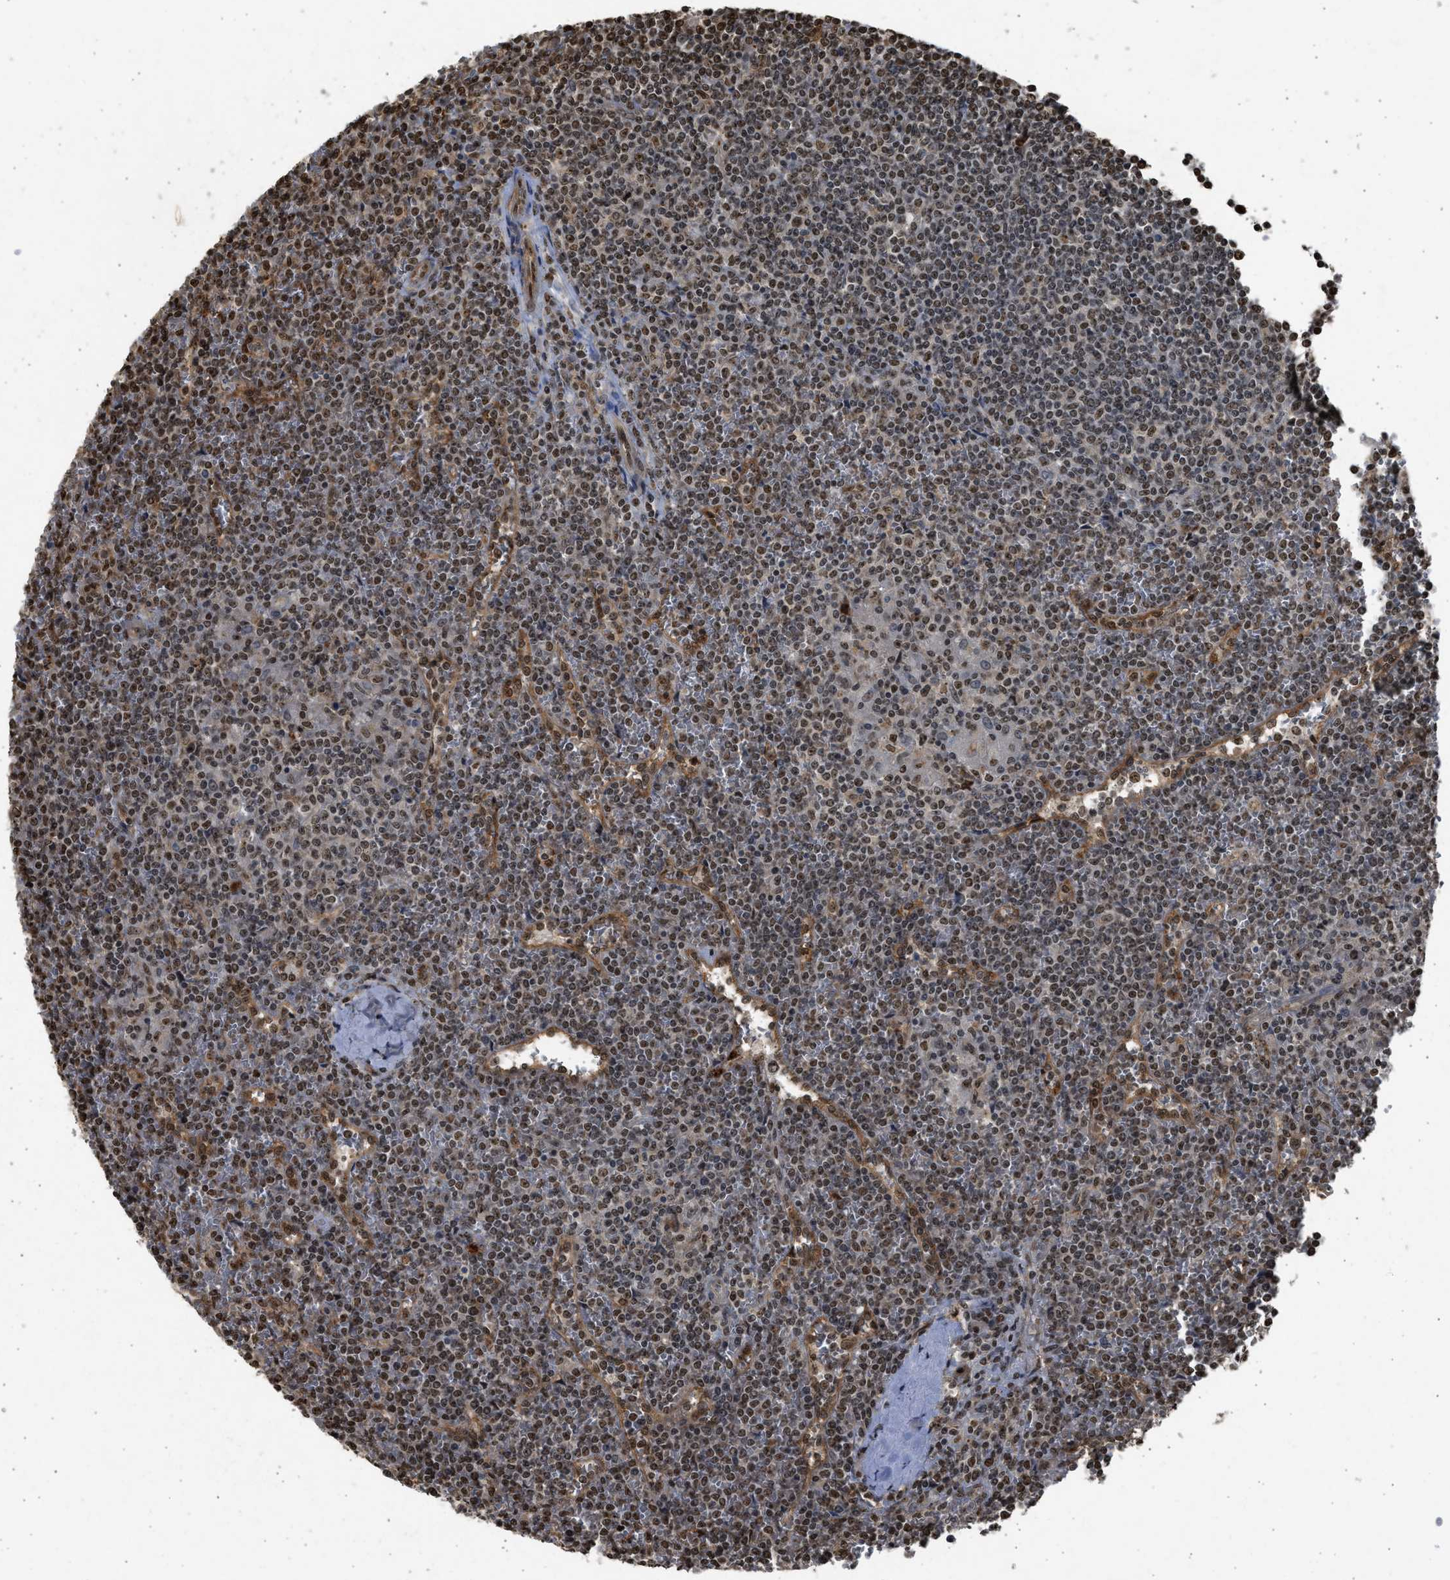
{"staining": {"intensity": "moderate", "quantity": ">75%", "location": "nuclear"}, "tissue": "lymphoma", "cell_type": "Tumor cells", "image_type": "cancer", "snomed": [{"axis": "morphology", "description": "Malignant lymphoma, non-Hodgkin's type, Low grade"}, {"axis": "topography", "description": "Spleen"}], "caption": "A medium amount of moderate nuclear positivity is seen in about >75% of tumor cells in malignant lymphoma, non-Hodgkin's type (low-grade) tissue.", "gene": "TFDP2", "patient": {"sex": "female", "age": 19}}